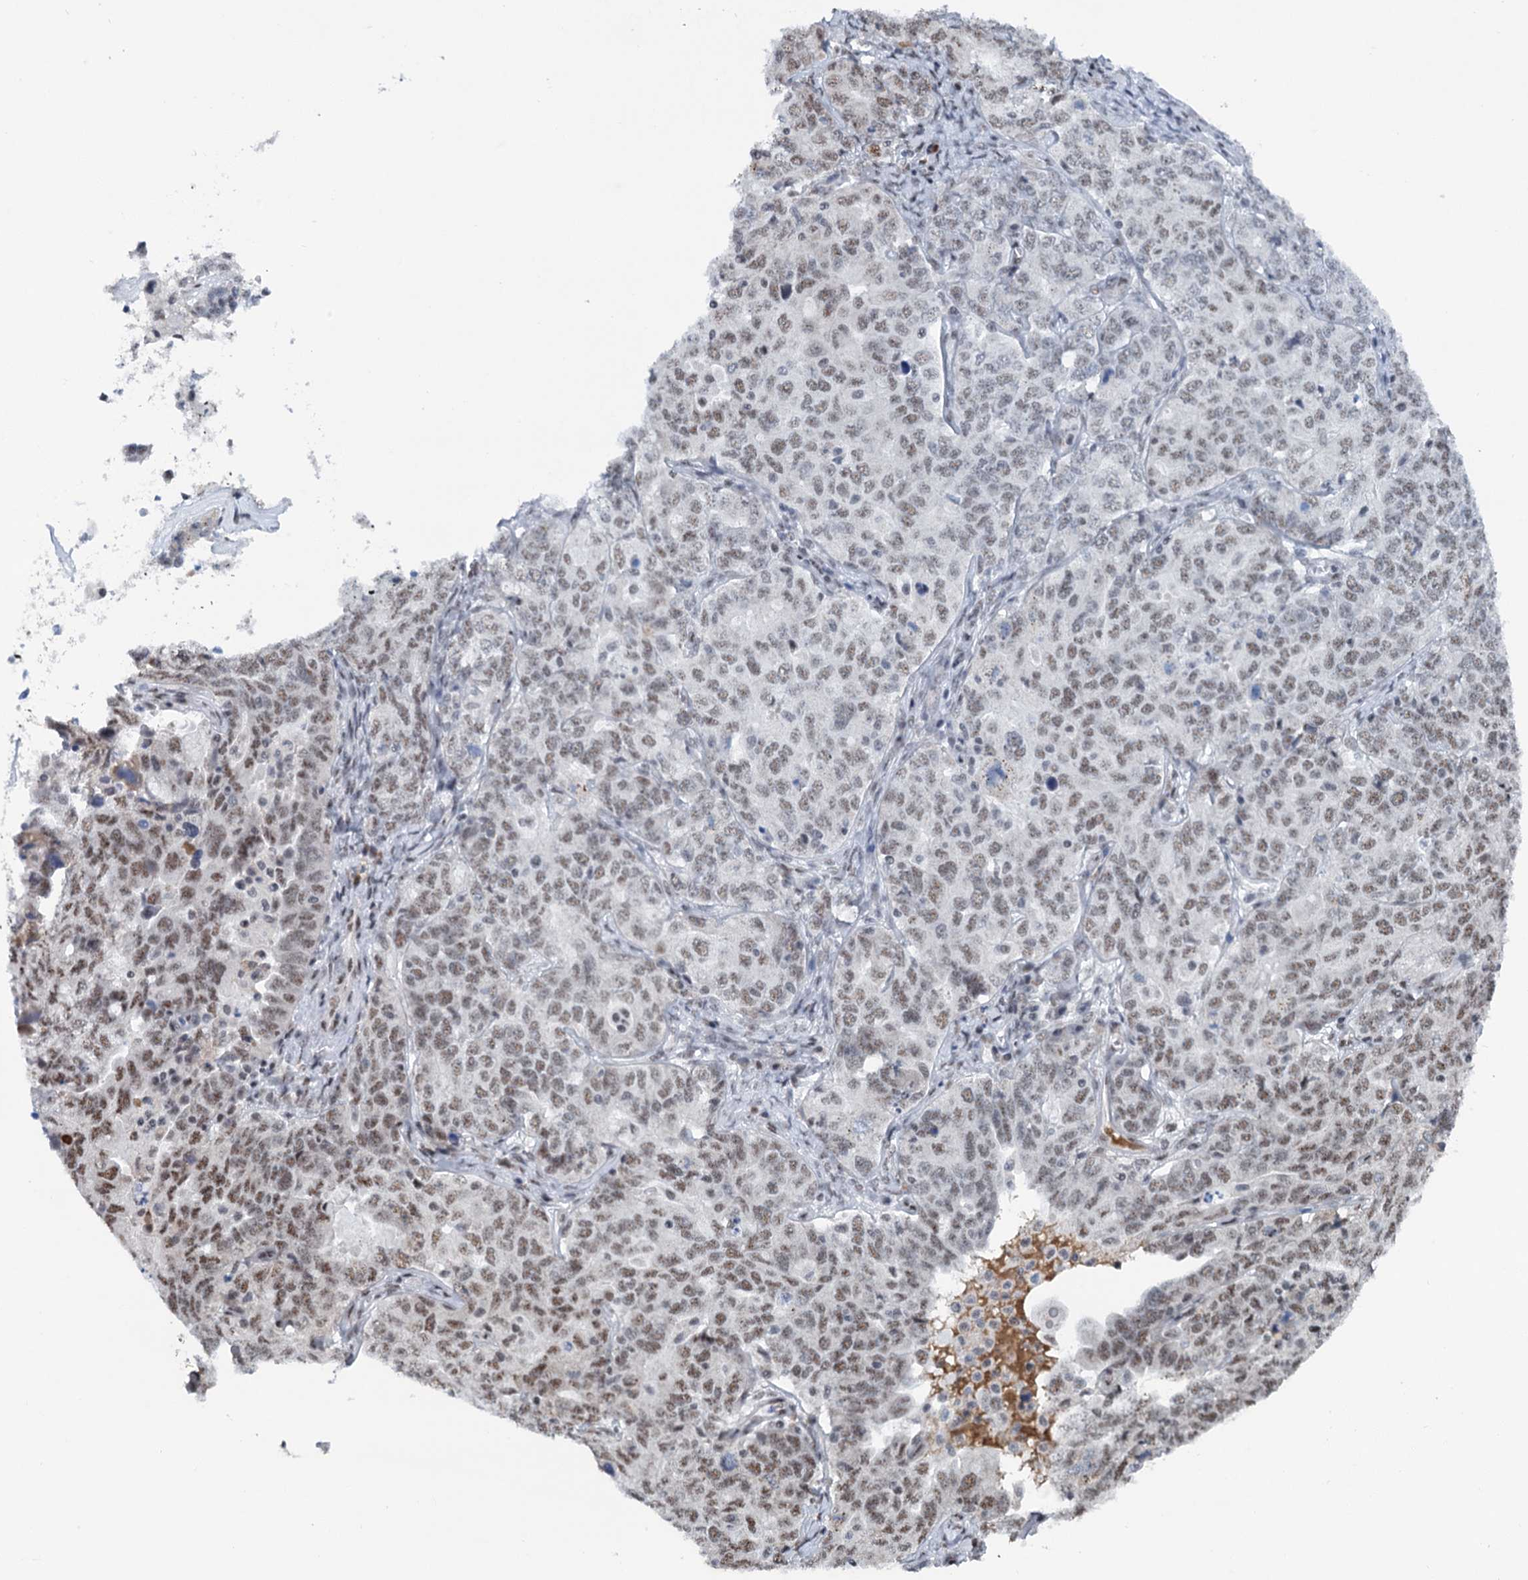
{"staining": {"intensity": "moderate", "quantity": ">75%", "location": "nuclear"}, "tissue": "ovarian cancer", "cell_type": "Tumor cells", "image_type": "cancer", "snomed": [{"axis": "morphology", "description": "Carcinoma, endometroid"}, {"axis": "topography", "description": "Ovary"}], "caption": "Approximately >75% of tumor cells in ovarian cancer (endometroid carcinoma) exhibit moderate nuclear protein staining as visualized by brown immunohistochemical staining.", "gene": "SREK1", "patient": {"sex": "female", "age": 62}}